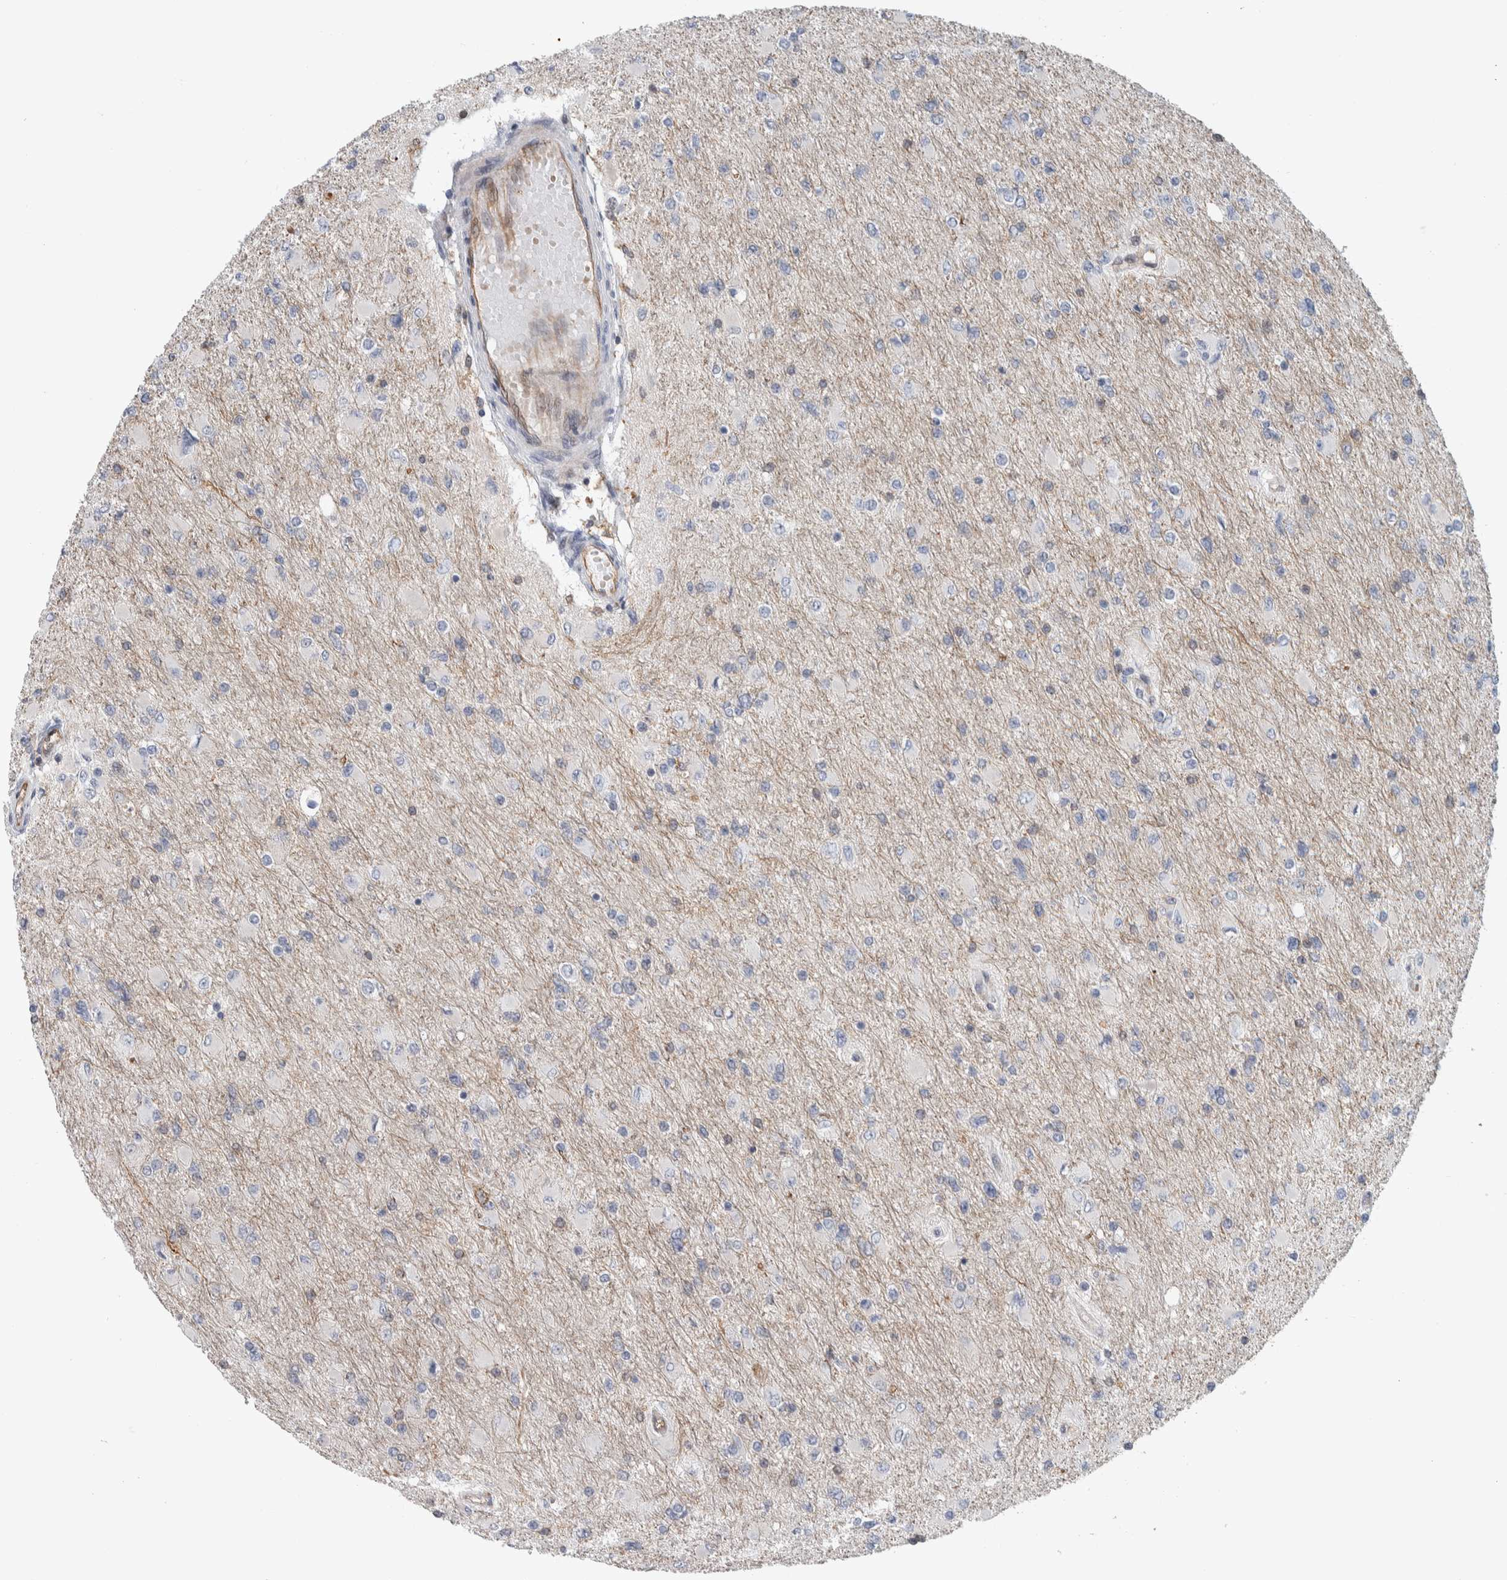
{"staining": {"intensity": "negative", "quantity": "none", "location": "none"}, "tissue": "glioma", "cell_type": "Tumor cells", "image_type": "cancer", "snomed": [{"axis": "morphology", "description": "Glioma, malignant, High grade"}, {"axis": "topography", "description": "Cerebral cortex"}], "caption": "High-grade glioma (malignant) was stained to show a protein in brown. There is no significant staining in tumor cells.", "gene": "MSL1", "patient": {"sex": "female", "age": 36}}